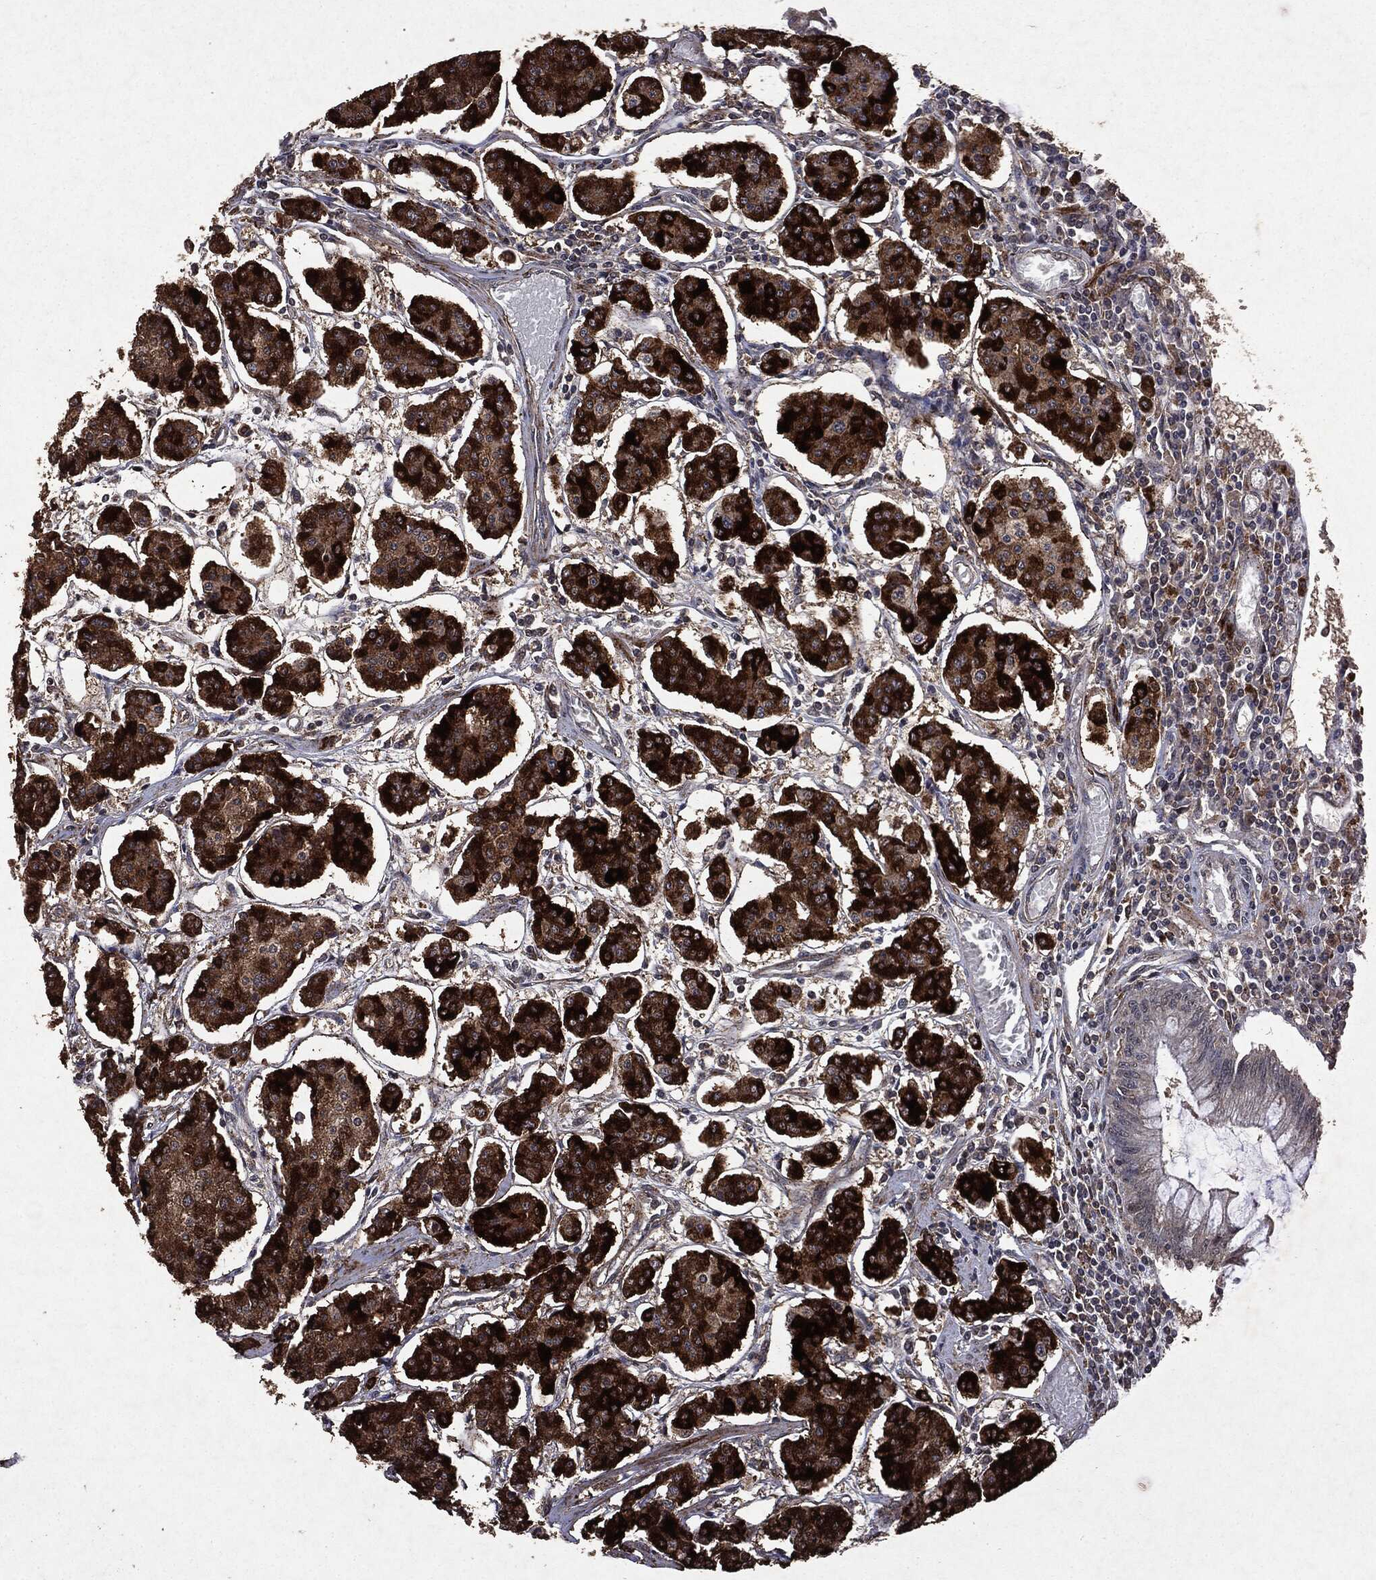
{"staining": {"intensity": "strong", "quantity": ">75%", "location": "cytoplasmic/membranous"}, "tissue": "carcinoid", "cell_type": "Tumor cells", "image_type": "cancer", "snomed": [{"axis": "morphology", "description": "Carcinoid, malignant, NOS"}, {"axis": "topography", "description": "Small intestine"}], "caption": "Protein staining exhibits strong cytoplasmic/membranous positivity in about >75% of tumor cells in malignant carcinoid.", "gene": "PTEN", "patient": {"sex": "female", "age": 65}}